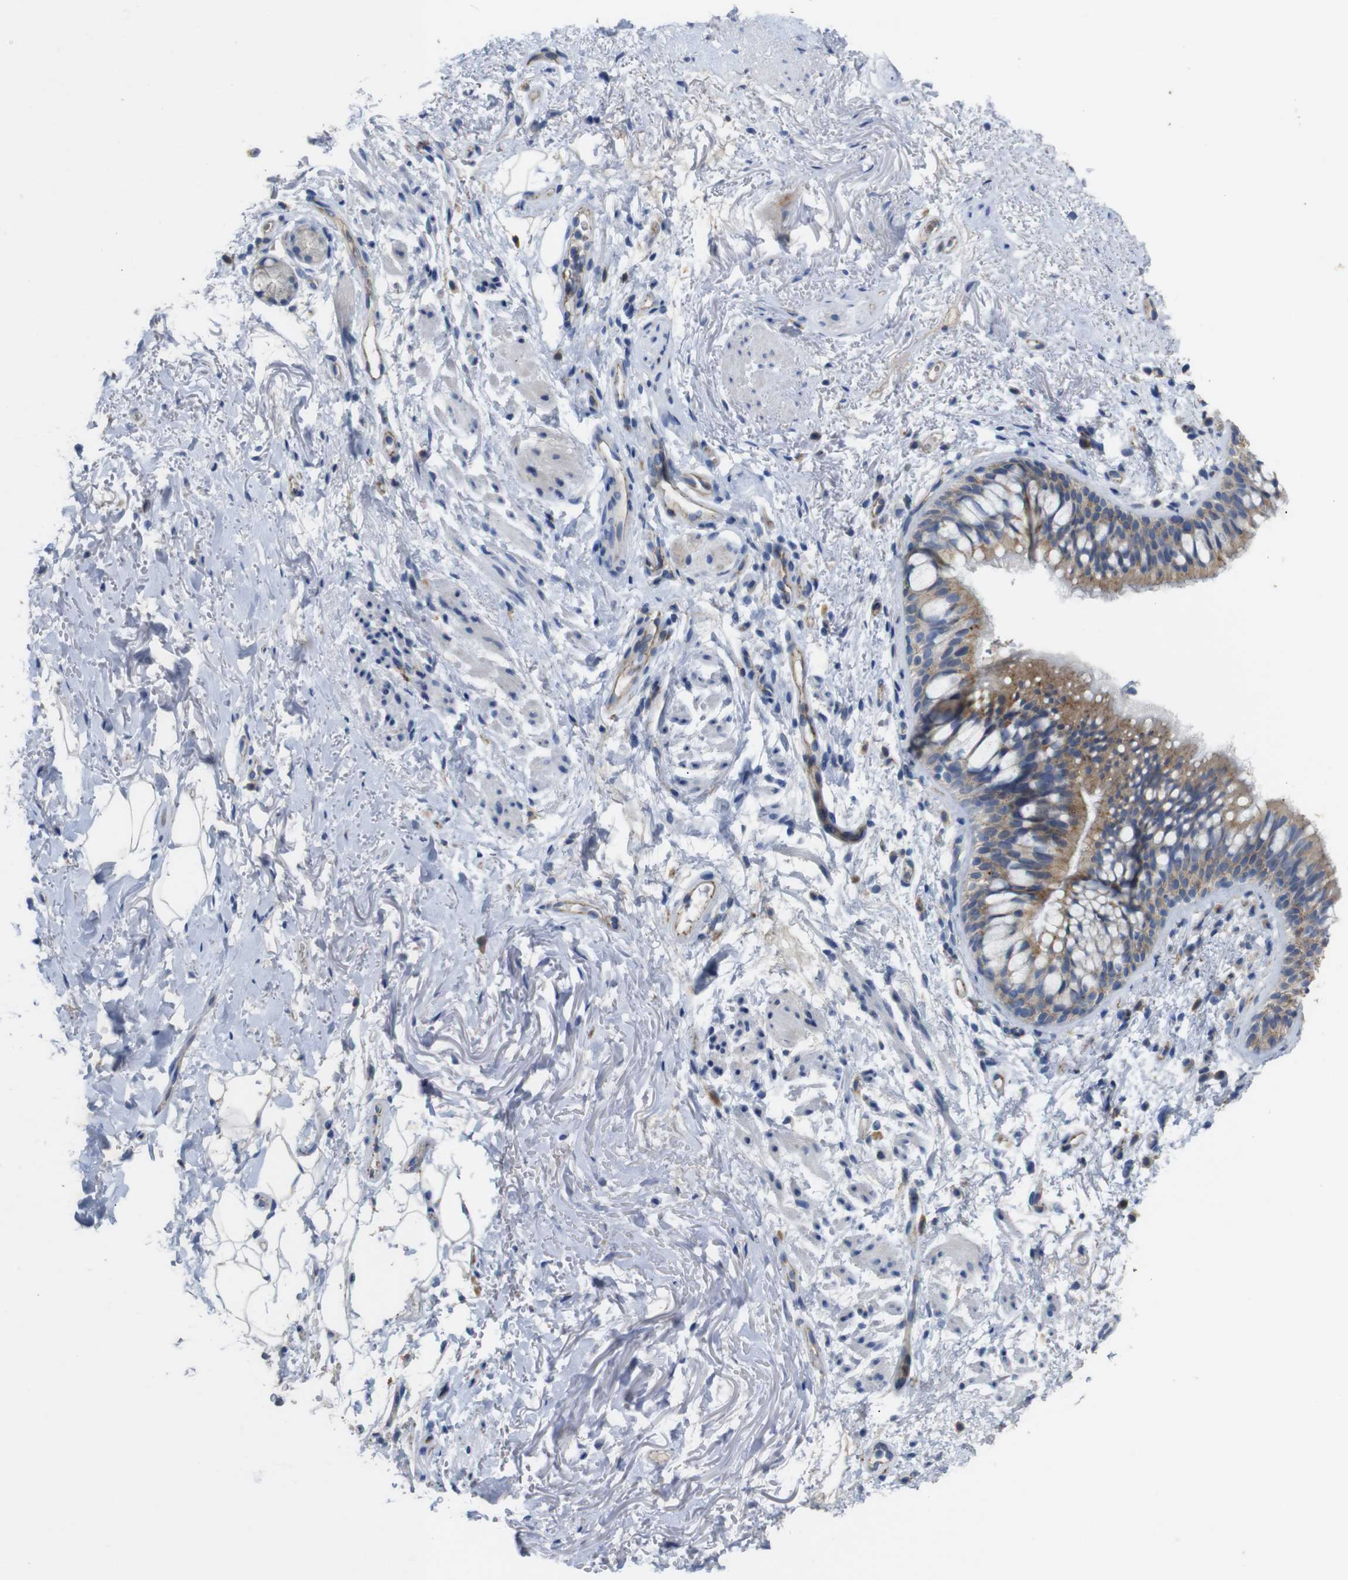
{"staining": {"intensity": "negative", "quantity": "none", "location": "none"}, "tissue": "adipose tissue", "cell_type": "Adipocytes", "image_type": "normal", "snomed": [{"axis": "morphology", "description": "Normal tissue, NOS"}, {"axis": "topography", "description": "Cartilage tissue"}, {"axis": "topography", "description": "Bronchus"}], "caption": "An immunohistochemistry histopathology image of unremarkable adipose tissue is shown. There is no staining in adipocytes of adipose tissue.", "gene": "NHLRC3", "patient": {"sex": "female", "age": 73}}